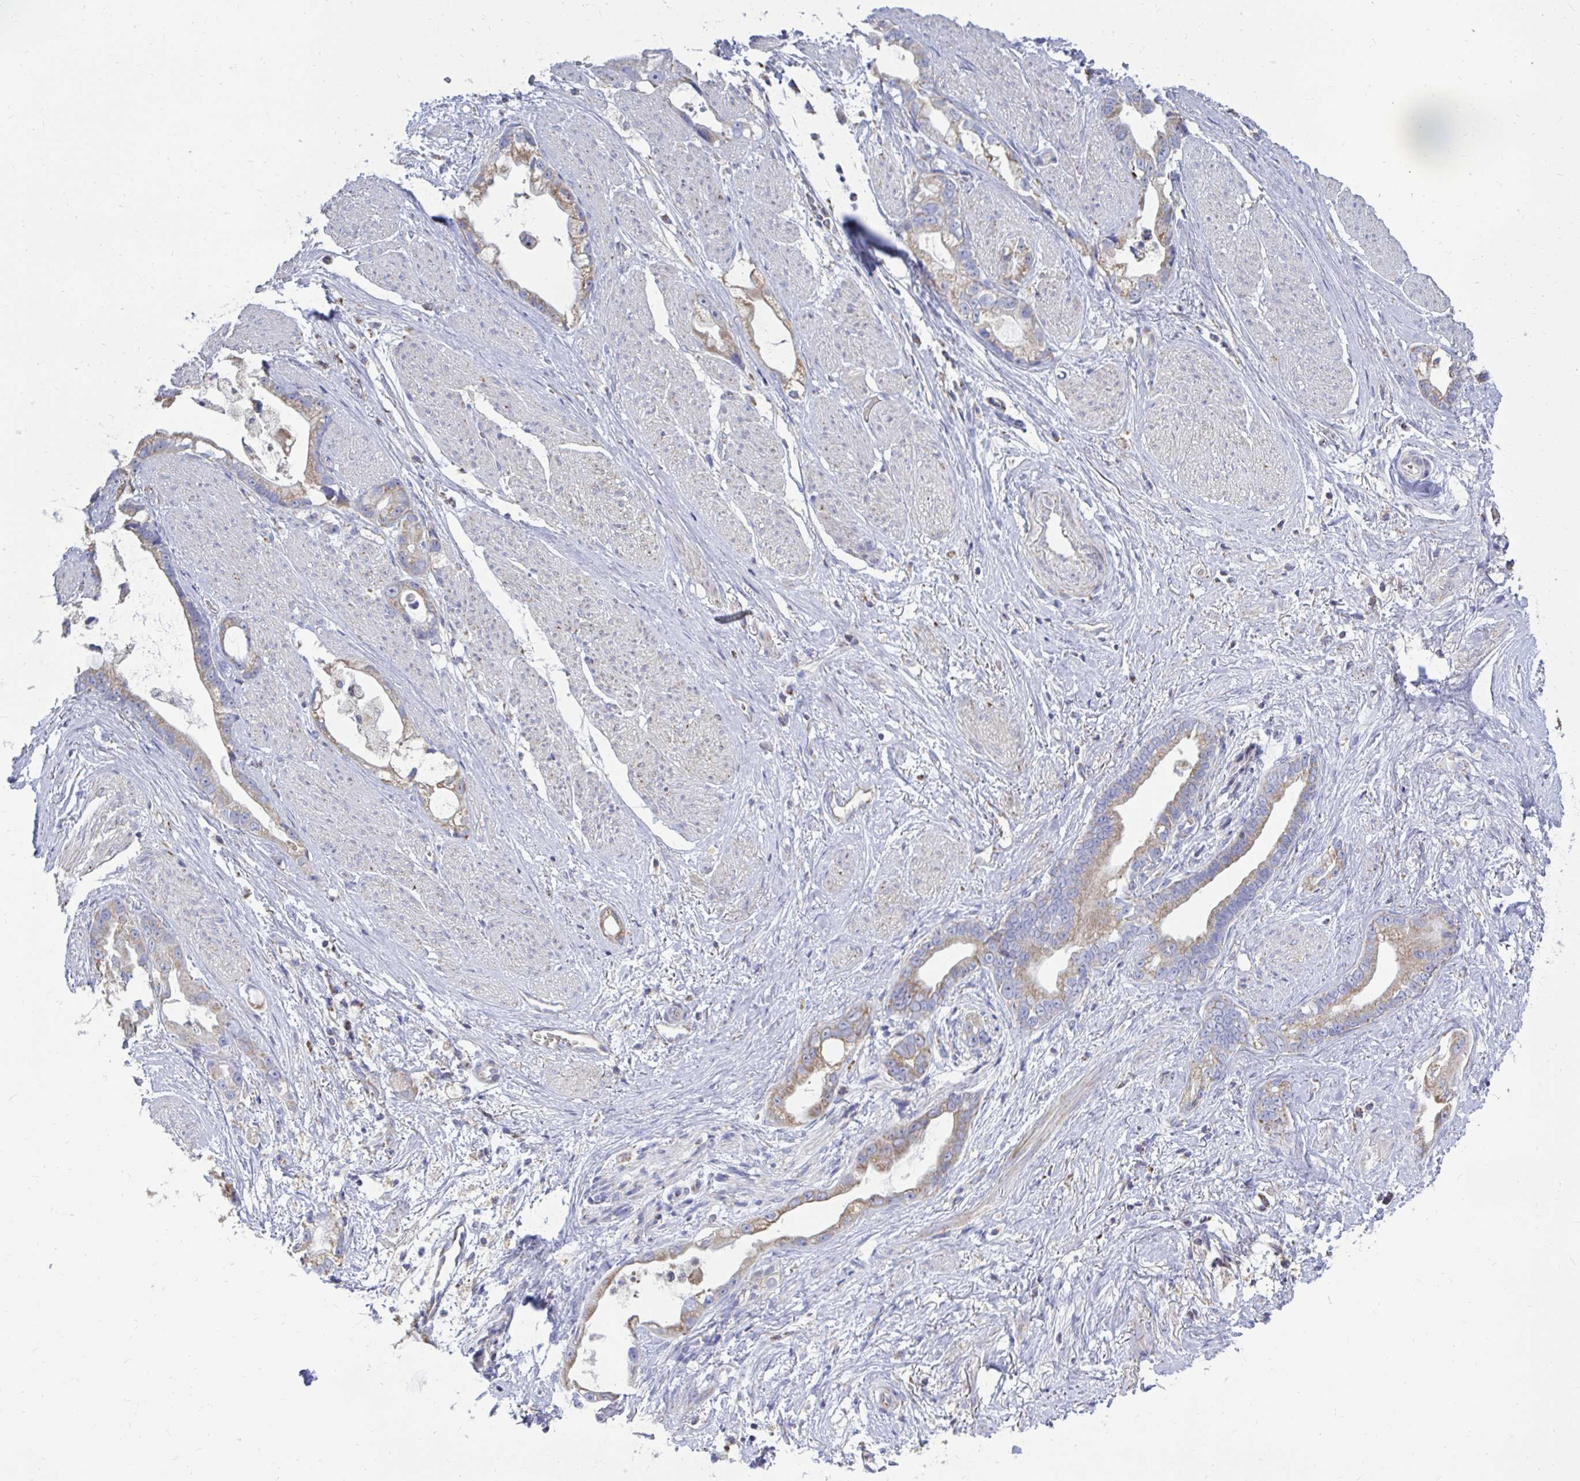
{"staining": {"intensity": "moderate", "quantity": ">75%", "location": "cytoplasmic/membranous"}, "tissue": "stomach cancer", "cell_type": "Tumor cells", "image_type": "cancer", "snomed": [{"axis": "morphology", "description": "Adenocarcinoma, NOS"}, {"axis": "topography", "description": "Stomach"}], "caption": "DAB (3,3'-diaminobenzidine) immunohistochemical staining of human stomach adenocarcinoma reveals moderate cytoplasmic/membranous protein positivity in approximately >75% of tumor cells.", "gene": "OR10R2", "patient": {"sex": "male", "age": 55}}